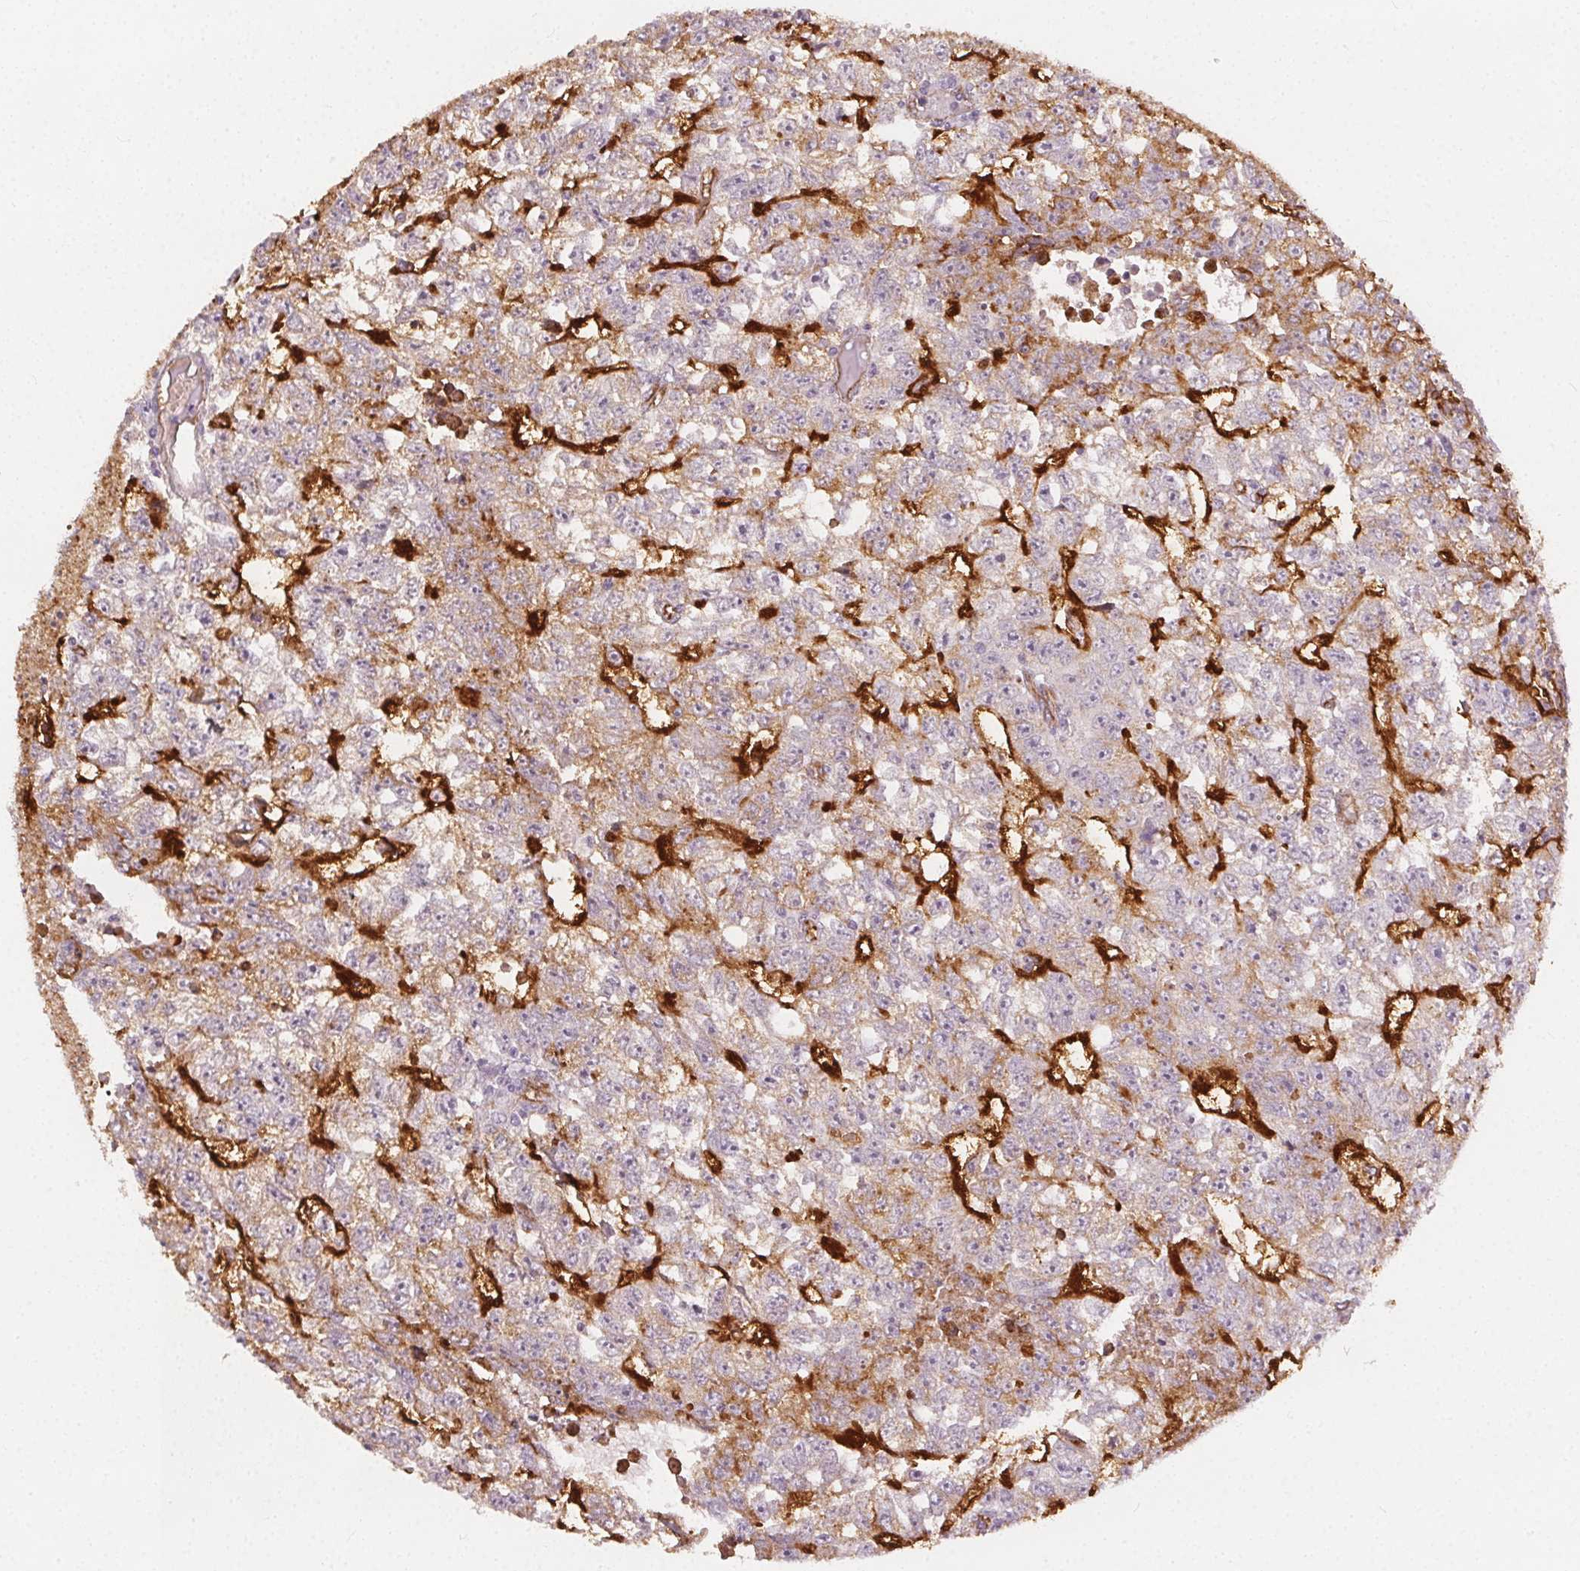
{"staining": {"intensity": "strong", "quantity": "25%-75%", "location": "cytoplasmic/membranous"}, "tissue": "testis cancer", "cell_type": "Tumor cells", "image_type": "cancer", "snomed": [{"axis": "morphology", "description": "Carcinoma, Embryonal, NOS"}, {"axis": "morphology", "description": "Teratoma, malignant, NOS"}, {"axis": "topography", "description": "Testis"}], "caption": "Immunohistochemical staining of human malignant teratoma (testis) exhibits strong cytoplasmic/membranous protein staining in approximately 25%-75% of tumor cells.", "gene": "PODXL", "patient": {"sex": "male", "age": 24}}